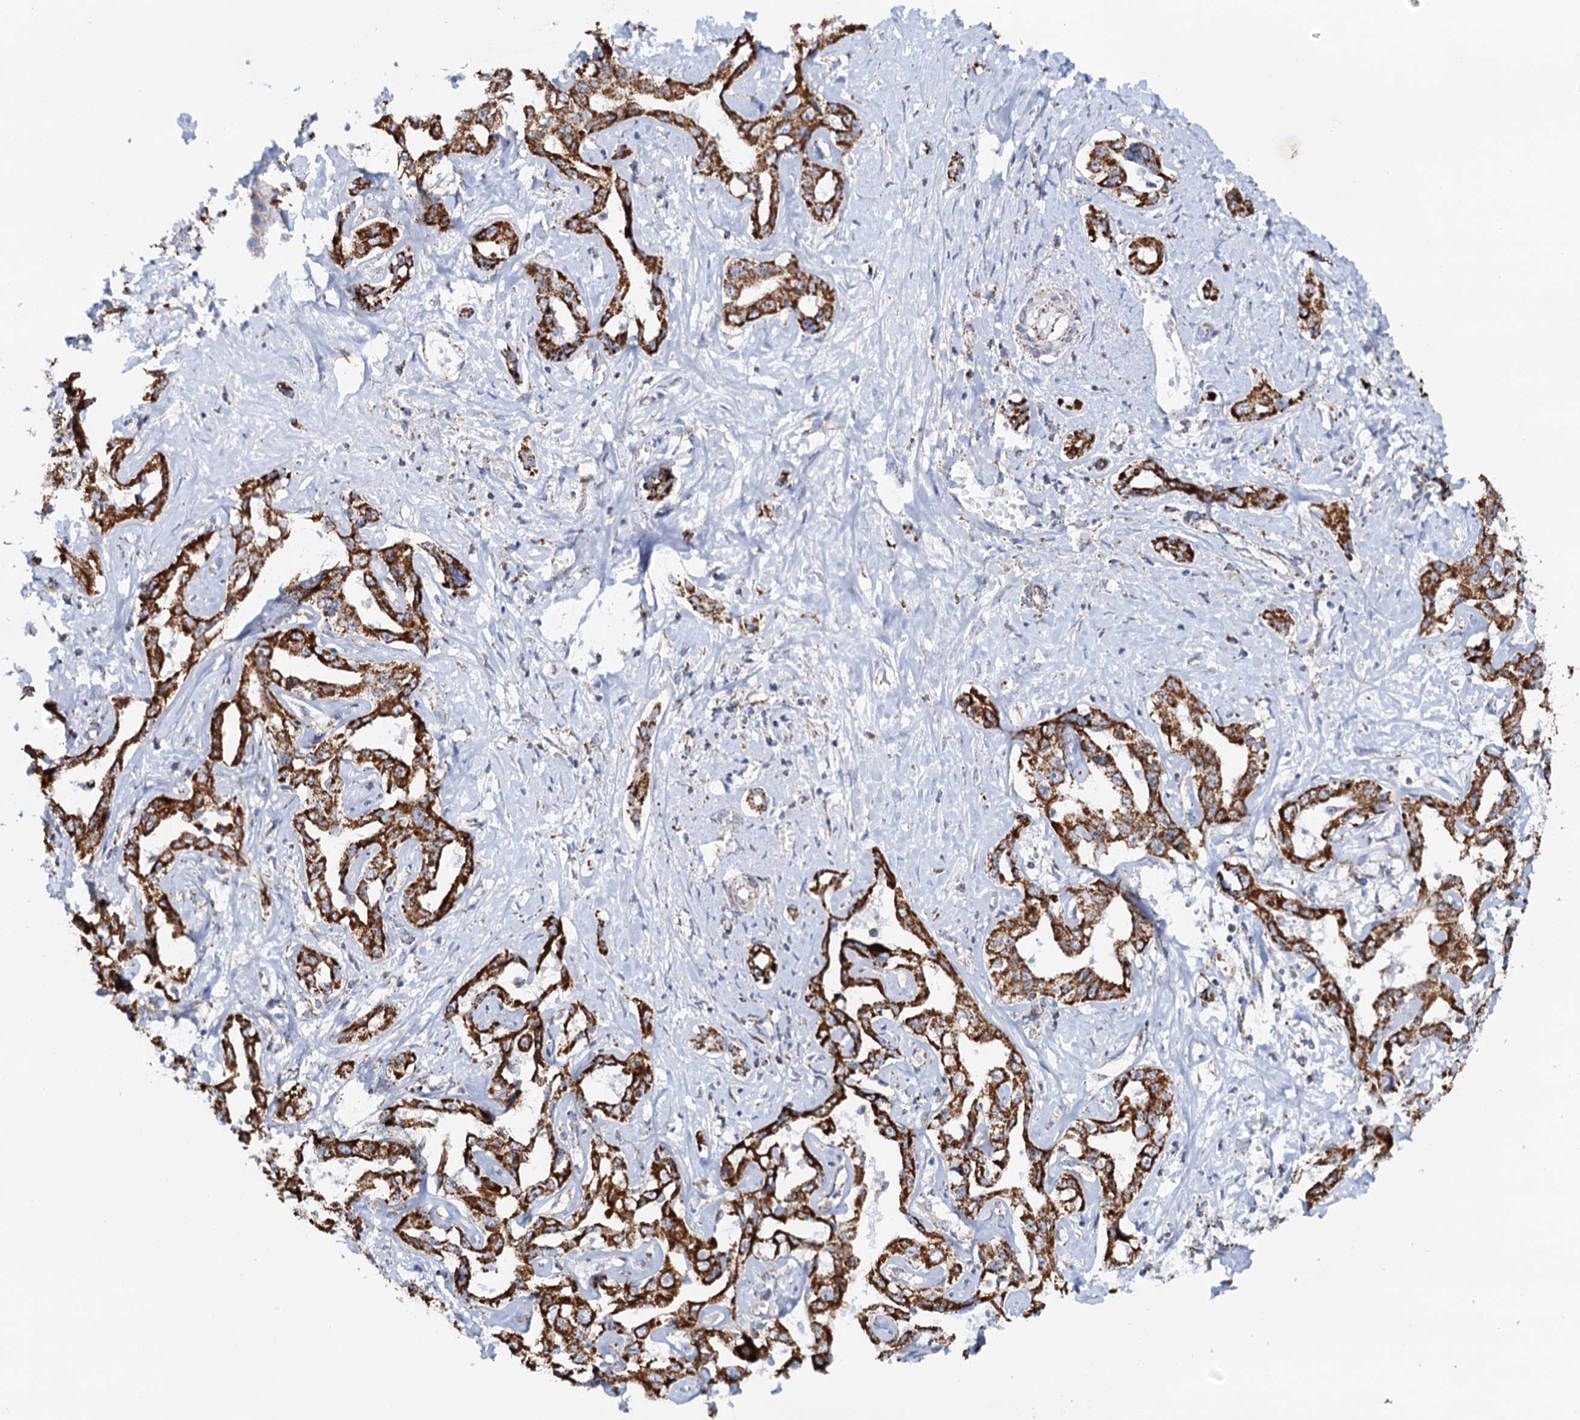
{"staining": {"intensity": "strong", "quantity": ">75%", "location": "cytoplasmic/membranous"}, "tissue": "liver cancer", "cell_type": "Tumor cells", "image_type": "cancer", "snomed": [{"axis": "morphology", "description": "Cholangiocarcinoma"}, {"axis": "topography", "description": "Liver"}], "caption": "Brown immunohistochemical staining in liver cholangiocarcinoma reveals strong cytoplasmic/membranous staining in approximately >75% of tumor cells. (DAB IHC, brown staining for protein, blue staining for nuclei).", "gene": "C2CD3", "patient": {"sex": "male", "age": 59}}